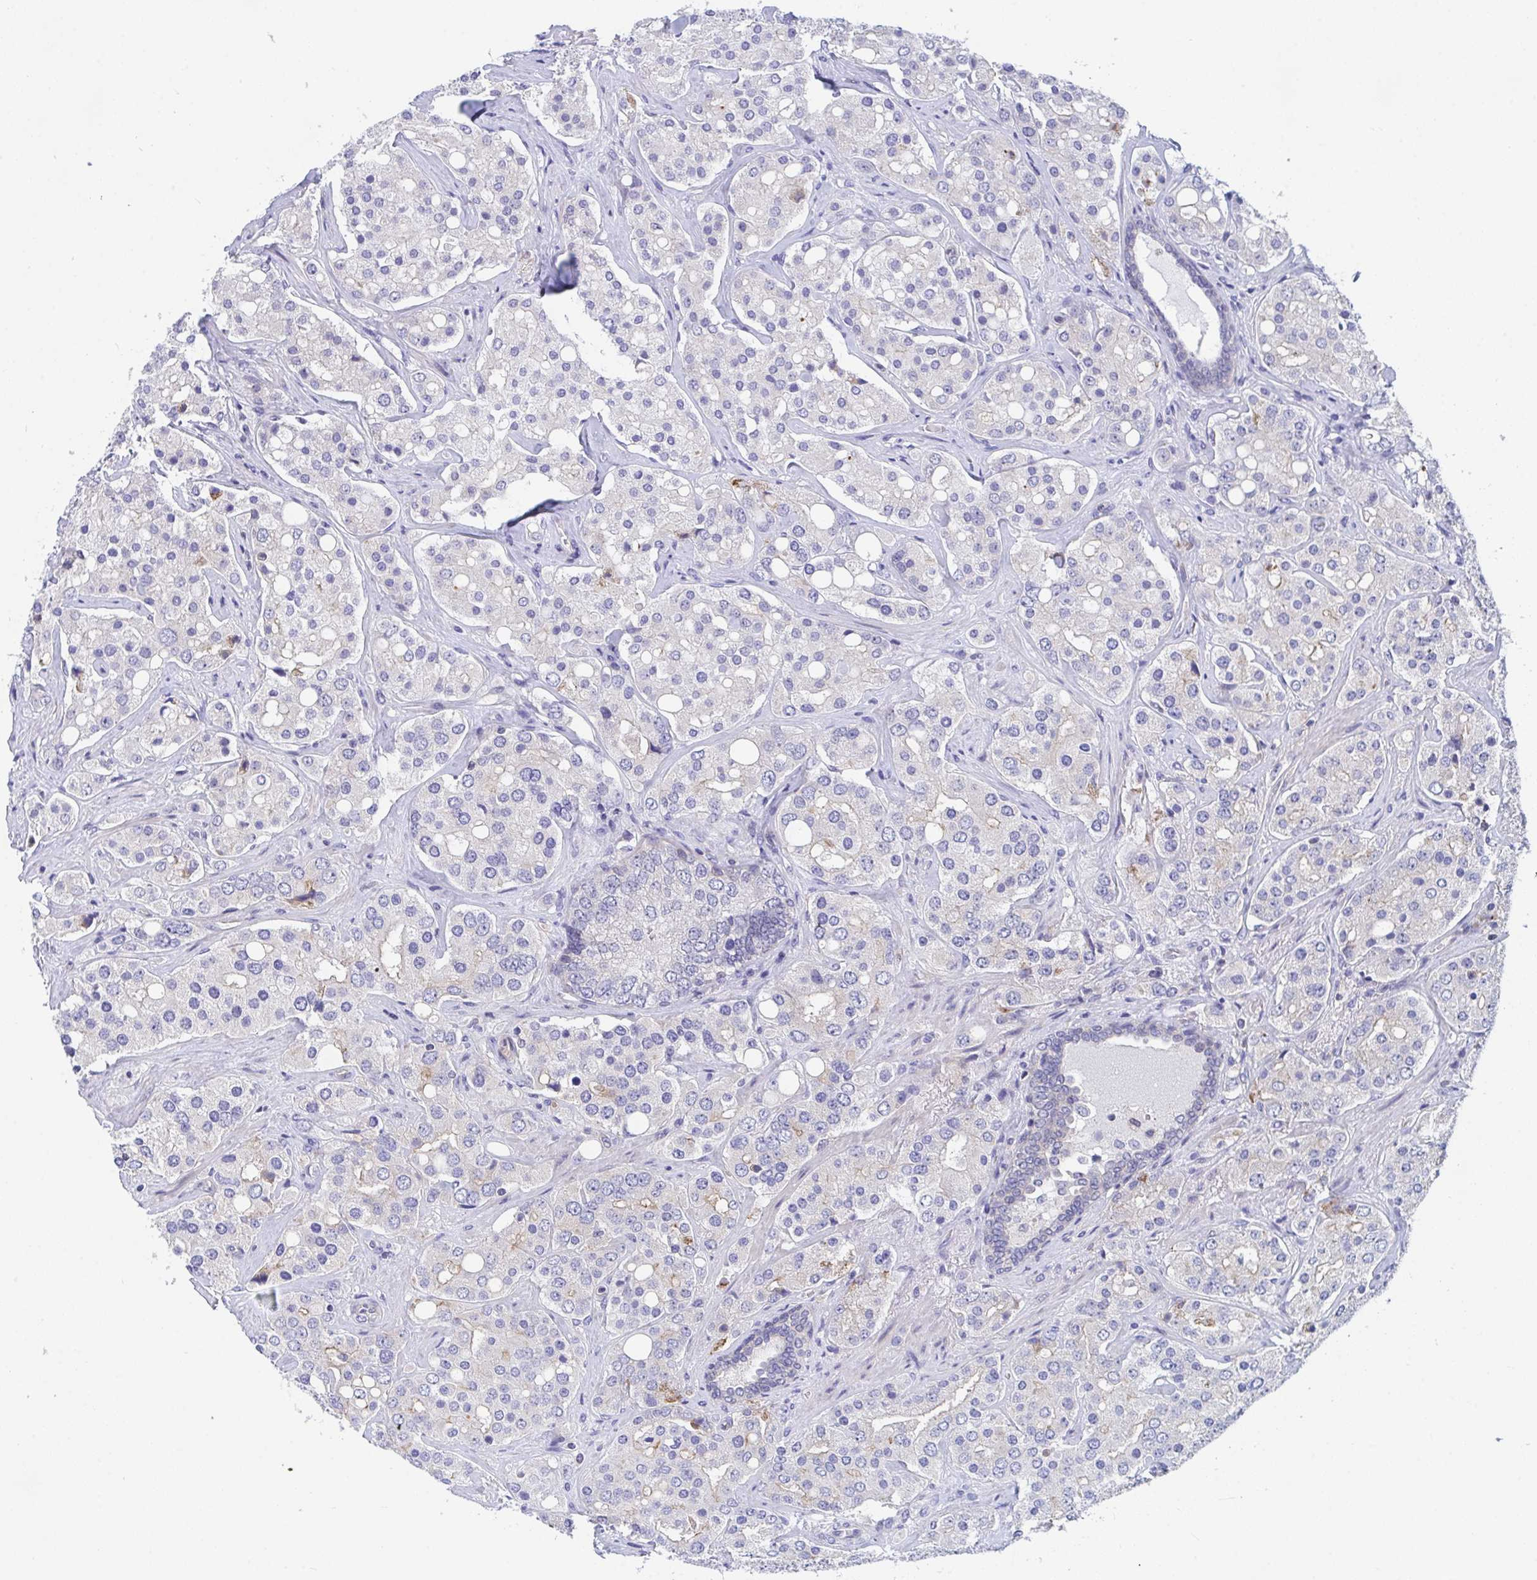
{"staining": {"intensity": "negative", "quantity": "none", "location": "none"}, "tissue": "prostate cancer", "cell_type": "Tumor cells", "image_type": "cancer", "snomed": [{"axis": "morphology", "description": "Adenocarcinoma, High grade"}, {"axis": "topography", "description": "Prostate"}], "caption": "Immunohistochemistry (IHC) image of human high-grade adenocarcinoma (prostate) stained for a protein (brown), which exhibits no positivity in tumor cells. (Brightfield microscopy of DAB (3,3'-diaminobenzidine) IHC at high magnification).", "gene": "P2RX3", "patient": {"sex": "male", "age": 67}}